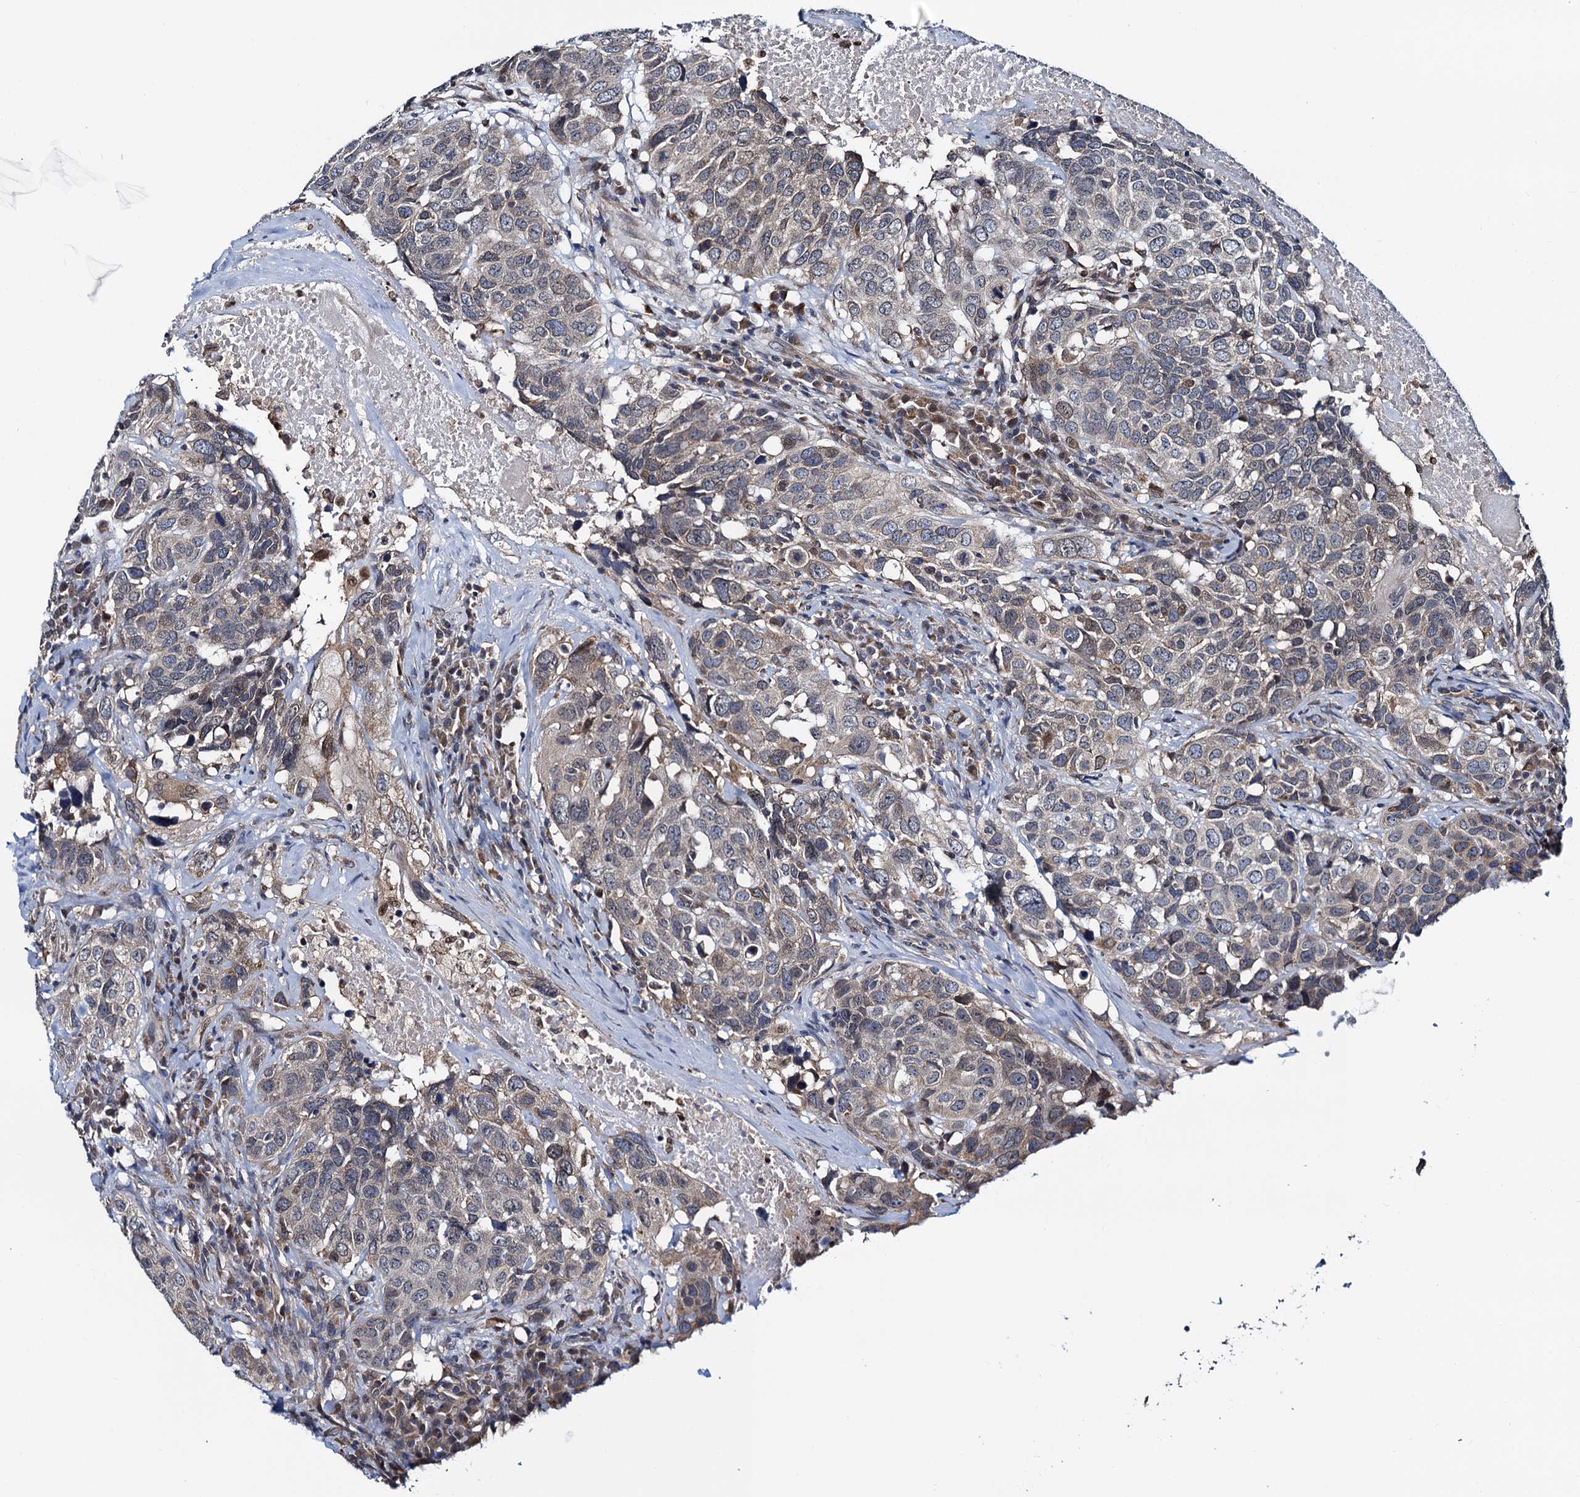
{"staining": {"intensity": "weak", "quantity": "<25%", "location": "cytoplasmic/membranous,nuclear"}, "tissue": "head and neck cancer", "cell_type": "Tumor cells", "image_type": "cancer", "snomed": [{"axis": "morphology", "description": "Squamous cell carcinoma, NOS"}, {"axis": "topography", "description": "Head-Neck"}], "caption": "IHC of squamous cell carcinoma (head and neck) demonstrates no positivity in tumor cells.", "gene": "RNF125", "patient": {"sex": "male", "age": 66}}